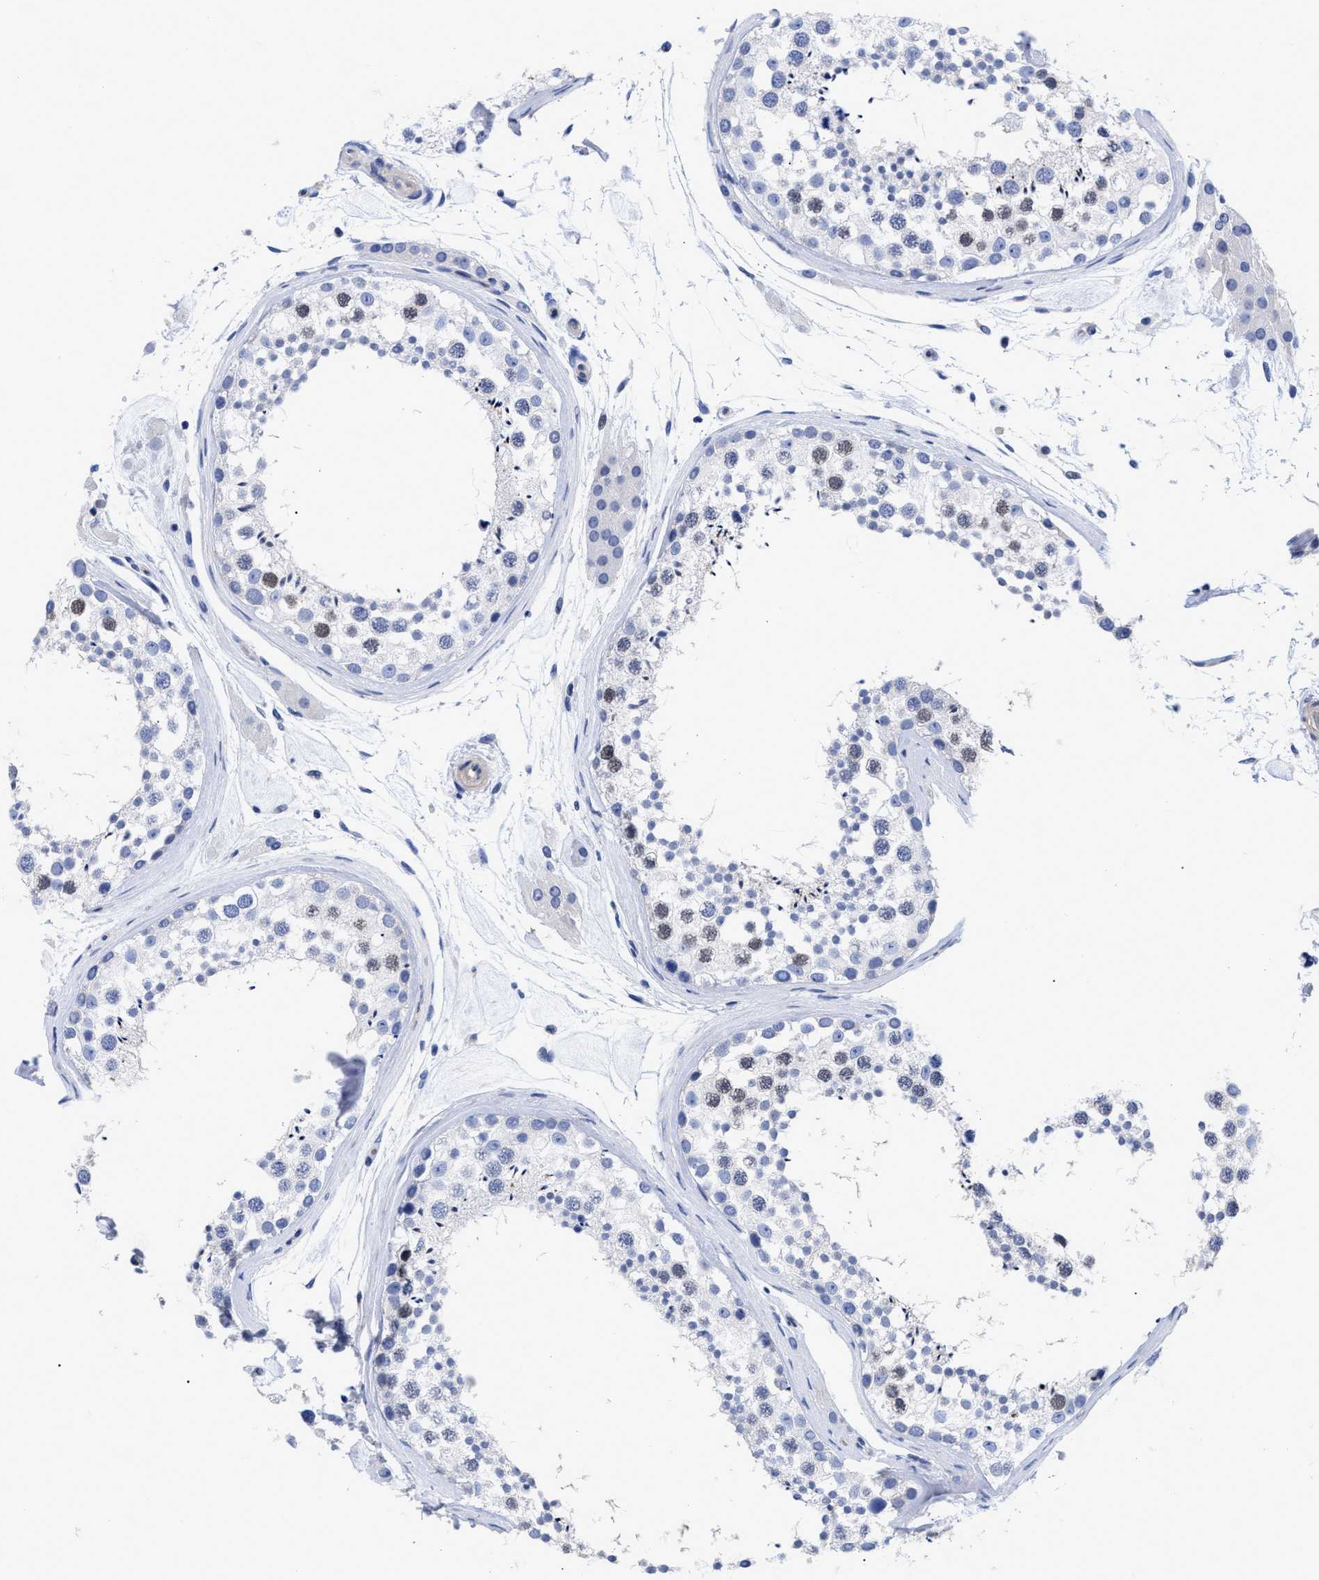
{"staining": {"intensity": "weak", "quantity": "<25%", "location": "nuclear"}, "tissue": "testis", "cell_type": "Cells in seminiferous ducts", "image_type": "normal", "snomed": [{"axis": "morphology", "description": "Normal tissue, NOS"}, {"axis": "topography", "description": "Testis"}], "caption": "Immunohistochemical staining of unremarkable testis displays no significant staining in cells in seminiferous ducts. (Immunohistochemistry (ihc), brightfield microscopy, high magnification).", "gene": "IRAG2", "patient": {"sex": "male", "age": 46}}